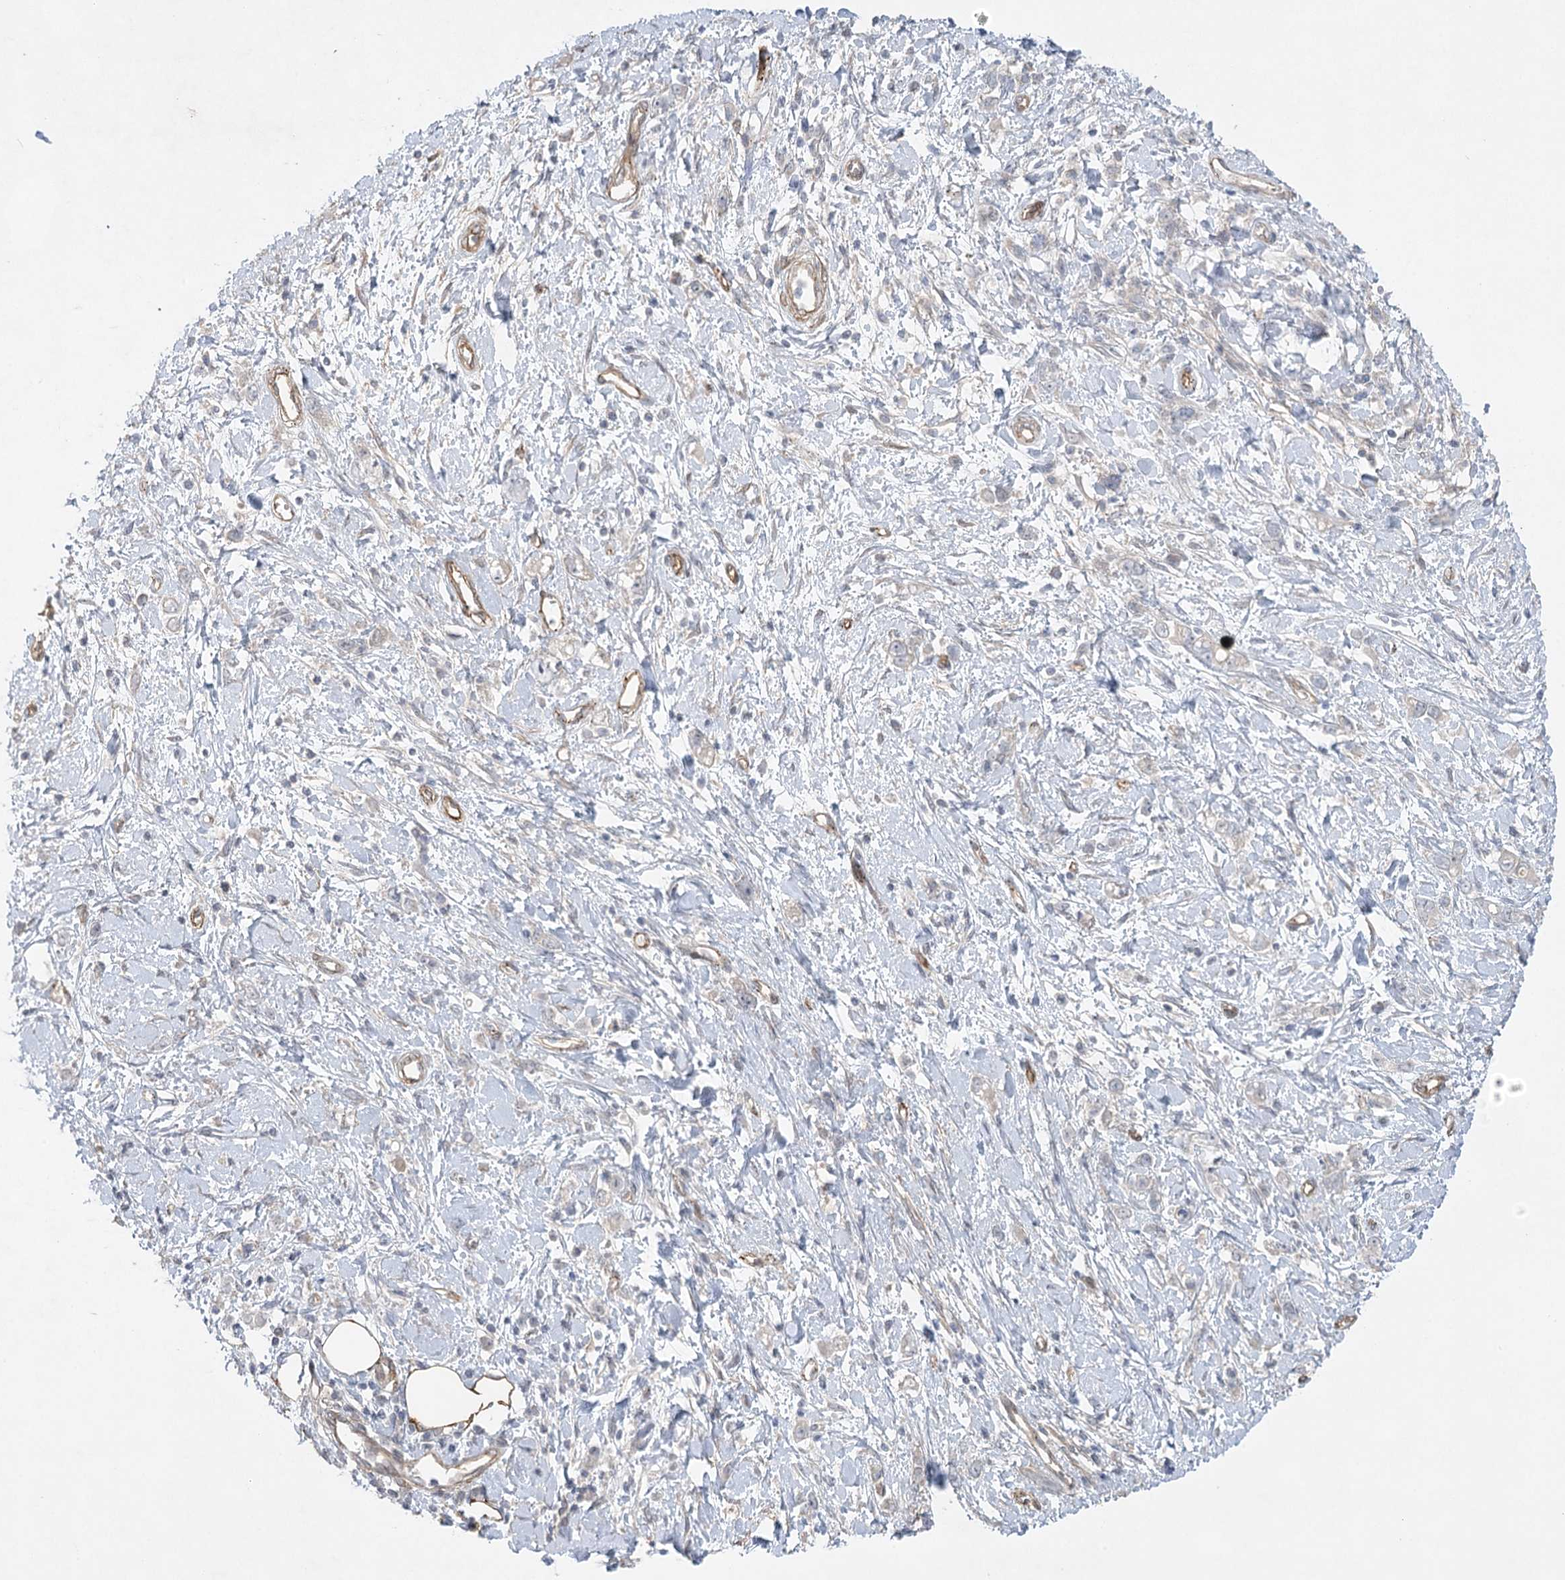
{"staining": {"intensity": "negative", "quantity": "none", "location": "none"}, "tissue": "stomach cancer", "cell_type": "Tumor cells", "image_type": "cancer", "snomed": [{"axis": "morphology", "description": "Adenocarcinoma, NOS"}, {"axis": "topography", "description": "Stomach"}], "caption": "High magnification brightfield microscopy of stomach cancer stained with DAB (brown) and counterstained with hematoxylin (blue): tumor cells show no significant staining.", "gene": "AMTN", "patient": {"sex": "female", "age": 76}}